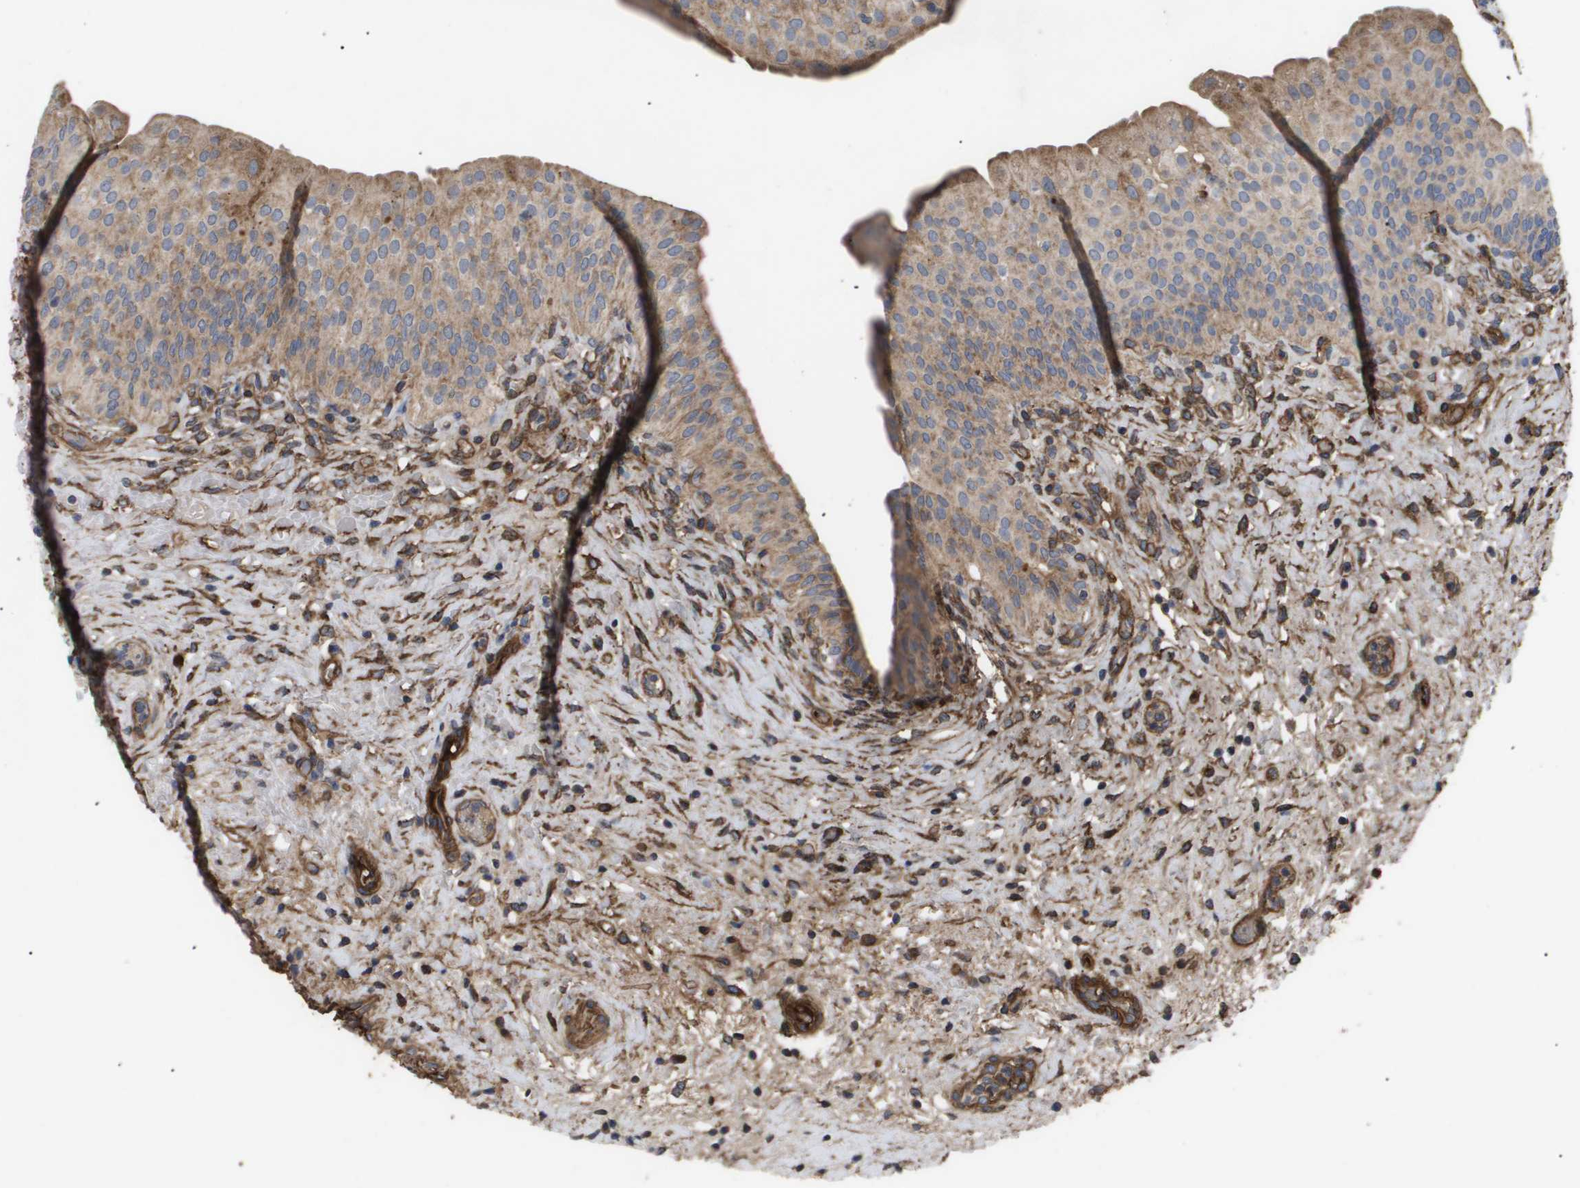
{"staining": {"intensity": "moderate", "quantity": ">75%", "location": "cytoplasmic/membranous"}, "tissue": "urinary bladder", "cell_type": "Urothelial cells", "image_type": "normal", "snomed": [{"axis": "morphology", "description": "Normal tissue, NOS"}, {"axis": "topography", "description": "Urinary bladder"}], "caption": "Brown immunohistochemical staining in benign human urinary bladder demonstrates moderate cytoplasmic/membranous expression in about >75% of urothelial cells.", "gene": "TNS1", "patient": {"sex": "male", "age": 46}}